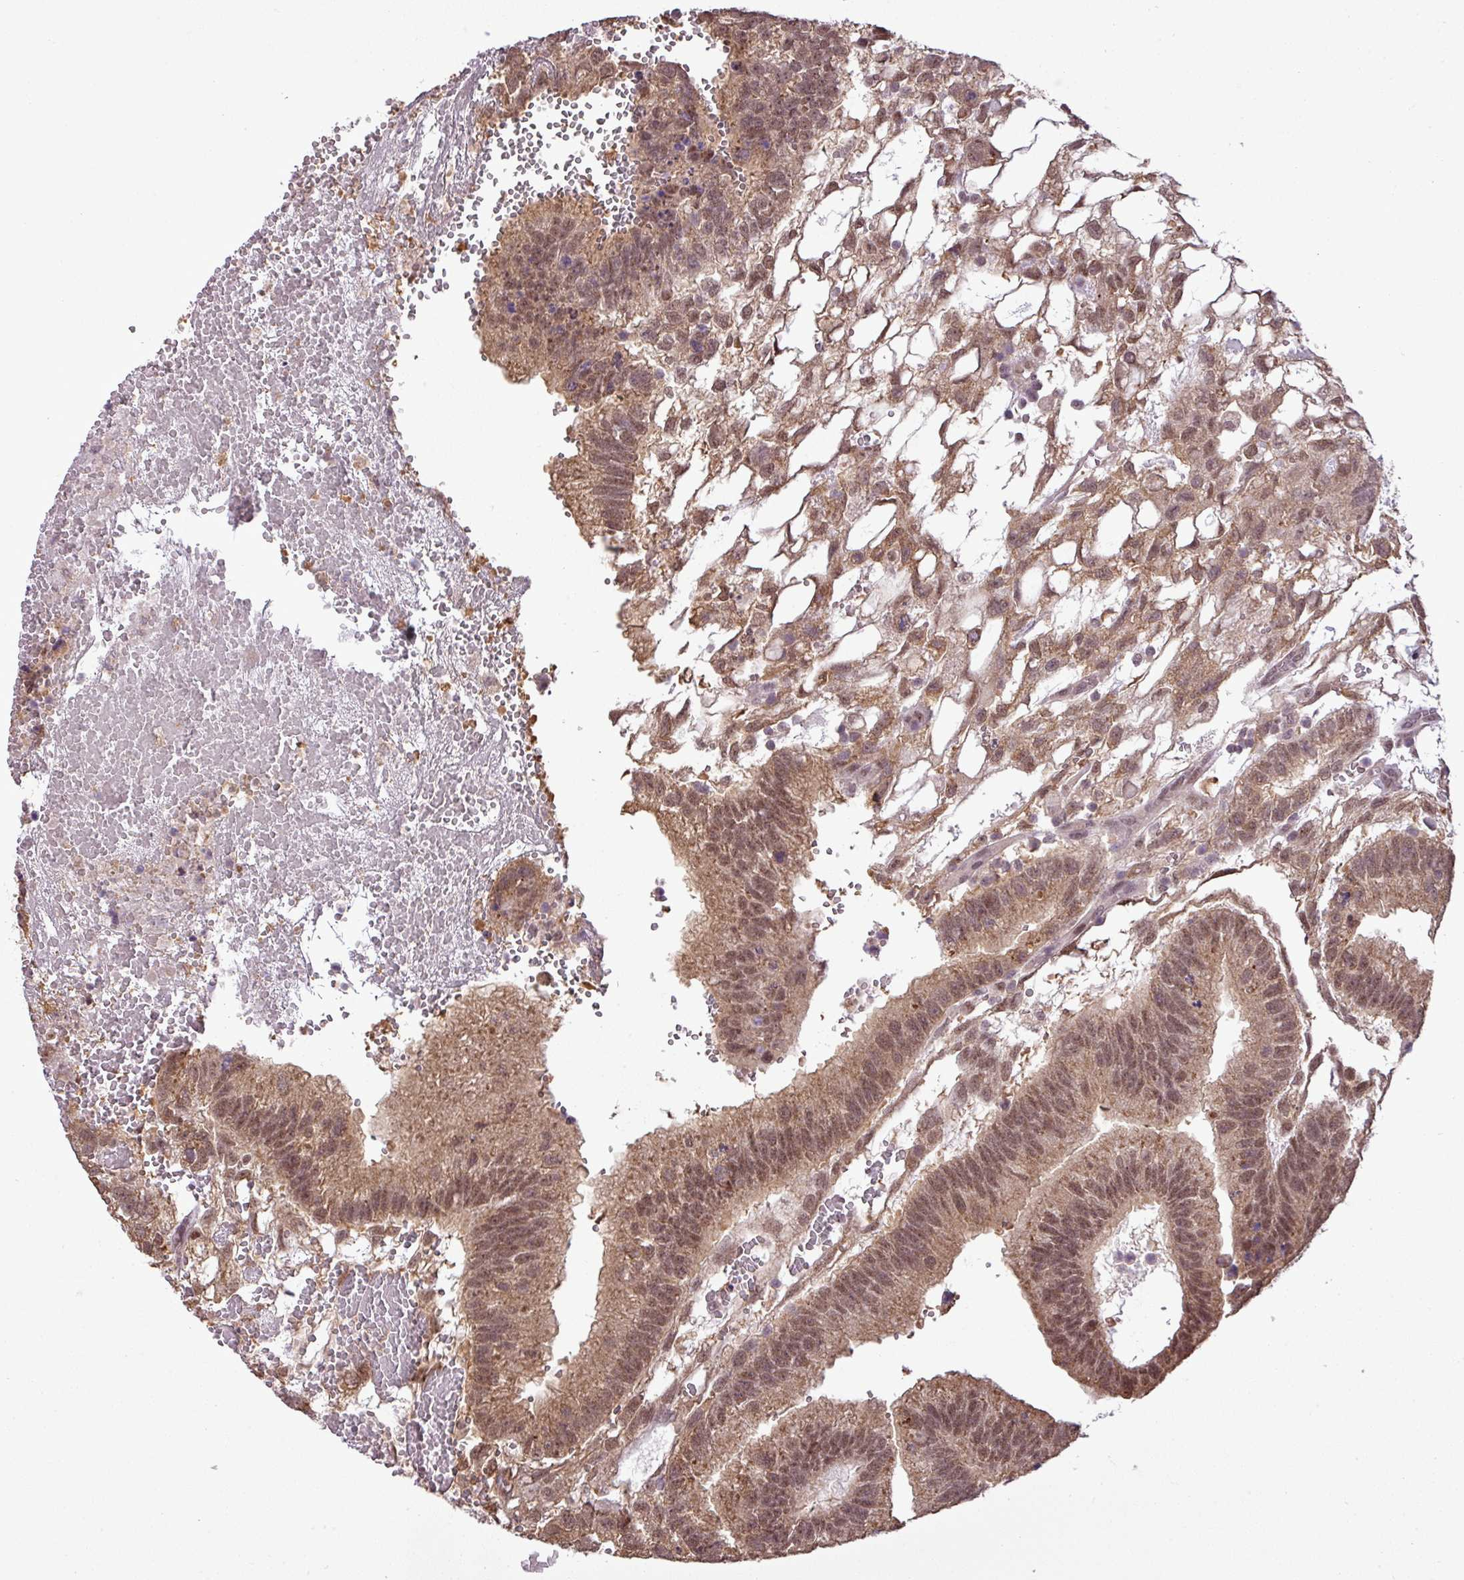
{"staining": {"intensity": "moderate", "quantity": ">75%", "location": "cytoplasmic/membranous,nuclear"}, "tissue": "testis cancer", "cell_type": "Tumor cells", "image_type": "cancer", "snomed": [{"axis": "morphology", "description": "Normal tissue, NOS"}, {"axis": "morphology", "description": "Carcinoma, Embryonal, NOS"}, {"axis": "topography", "description": "Testis"}], "caption": "Approximately >75% of tumor cells in testis cancer display moderate cytoplasmic/membranous and nuclear protein expression as visualized by brown immunohistochemical staining.", "gene": "MFHAS1", "patient": {"sex": "male", "age": 32}}